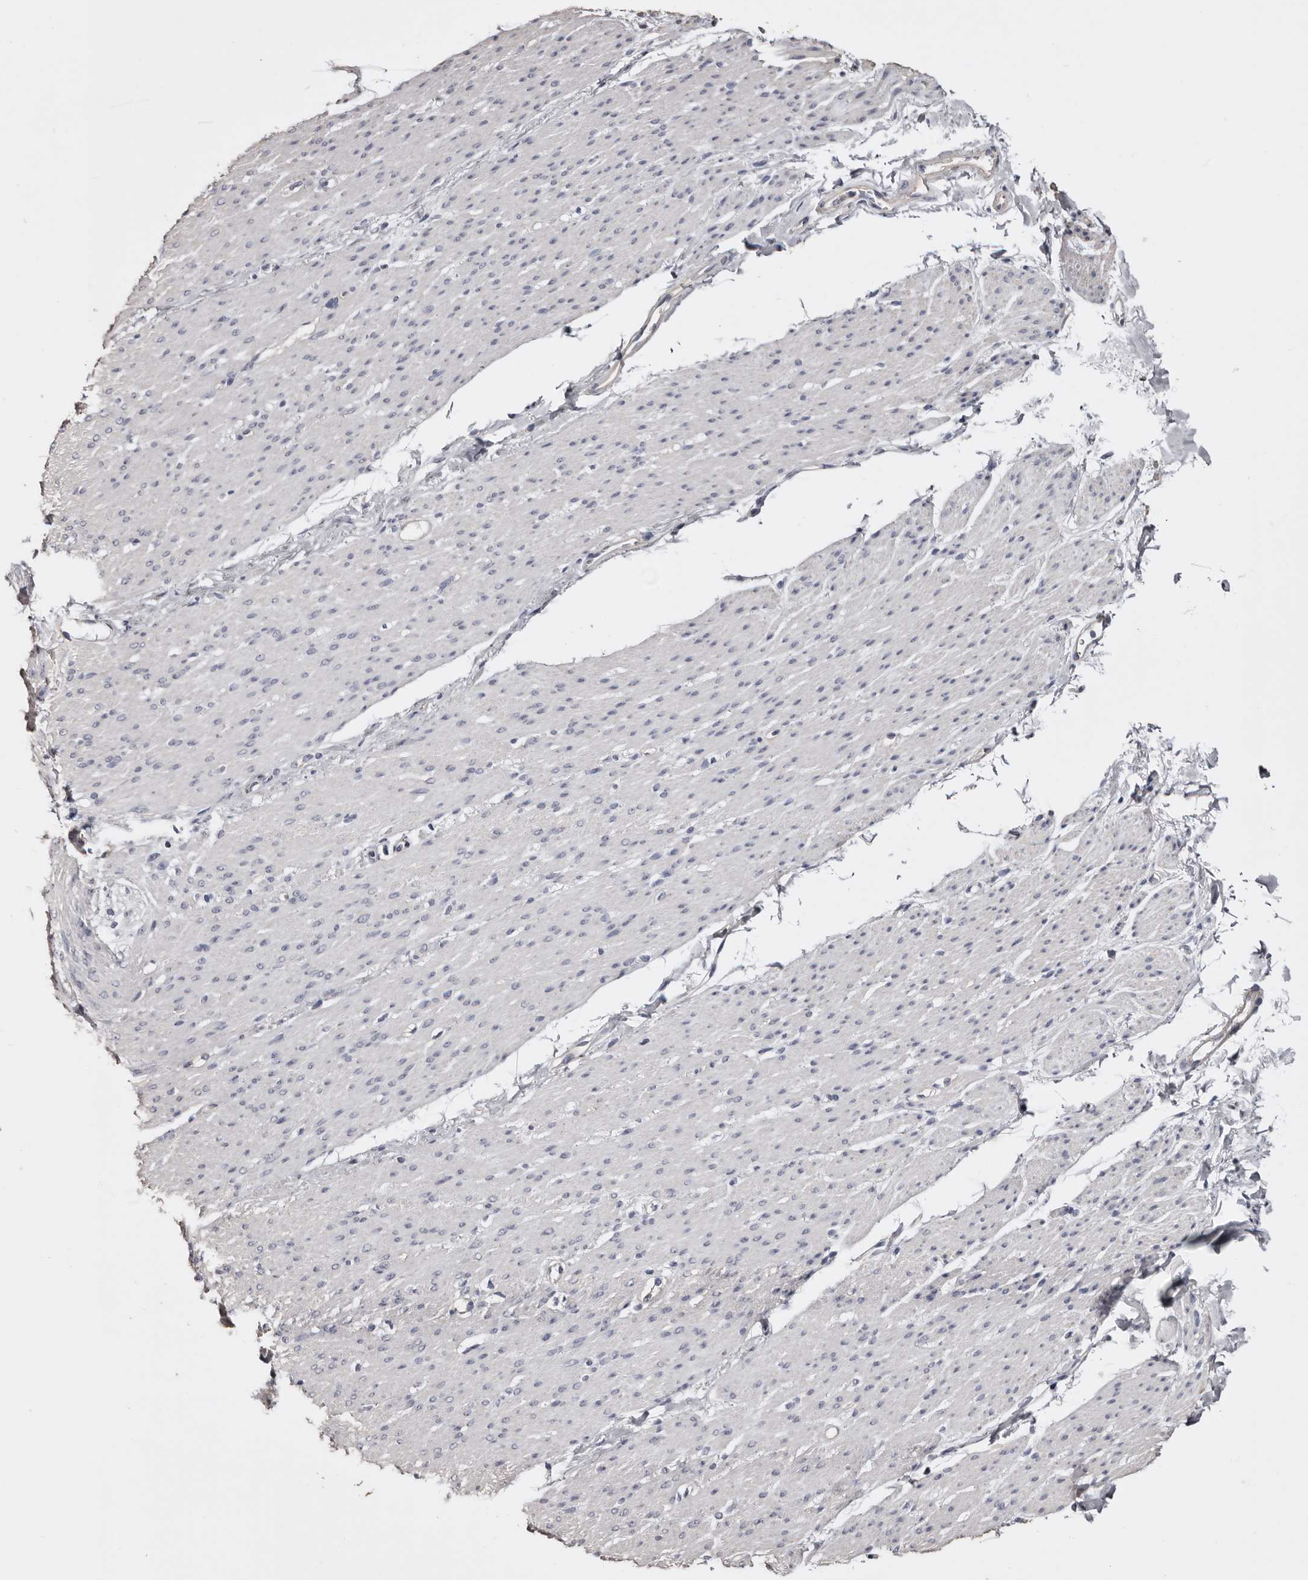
{"staining": {"intensity": "negative", "quantity": "none", "location": "none"}, "tissue": "smooth muscle", "cell_type": "Smooth muscle cells", "image_type": "normal", "snomed": [{"axis": "morphology", "description": "Normal tissue, NOS"}, {"axis": "topography", "description": "Colon"}, {"axis": "topography", "description": "Peripheral nerve tissue"}], "caption": "A histopathology image of smooth muscle stained for a protein exhibits no brown staining in smooth muscle cells.", "gene": "LAD1", "patient": {"sex": "female", "age": 61}}